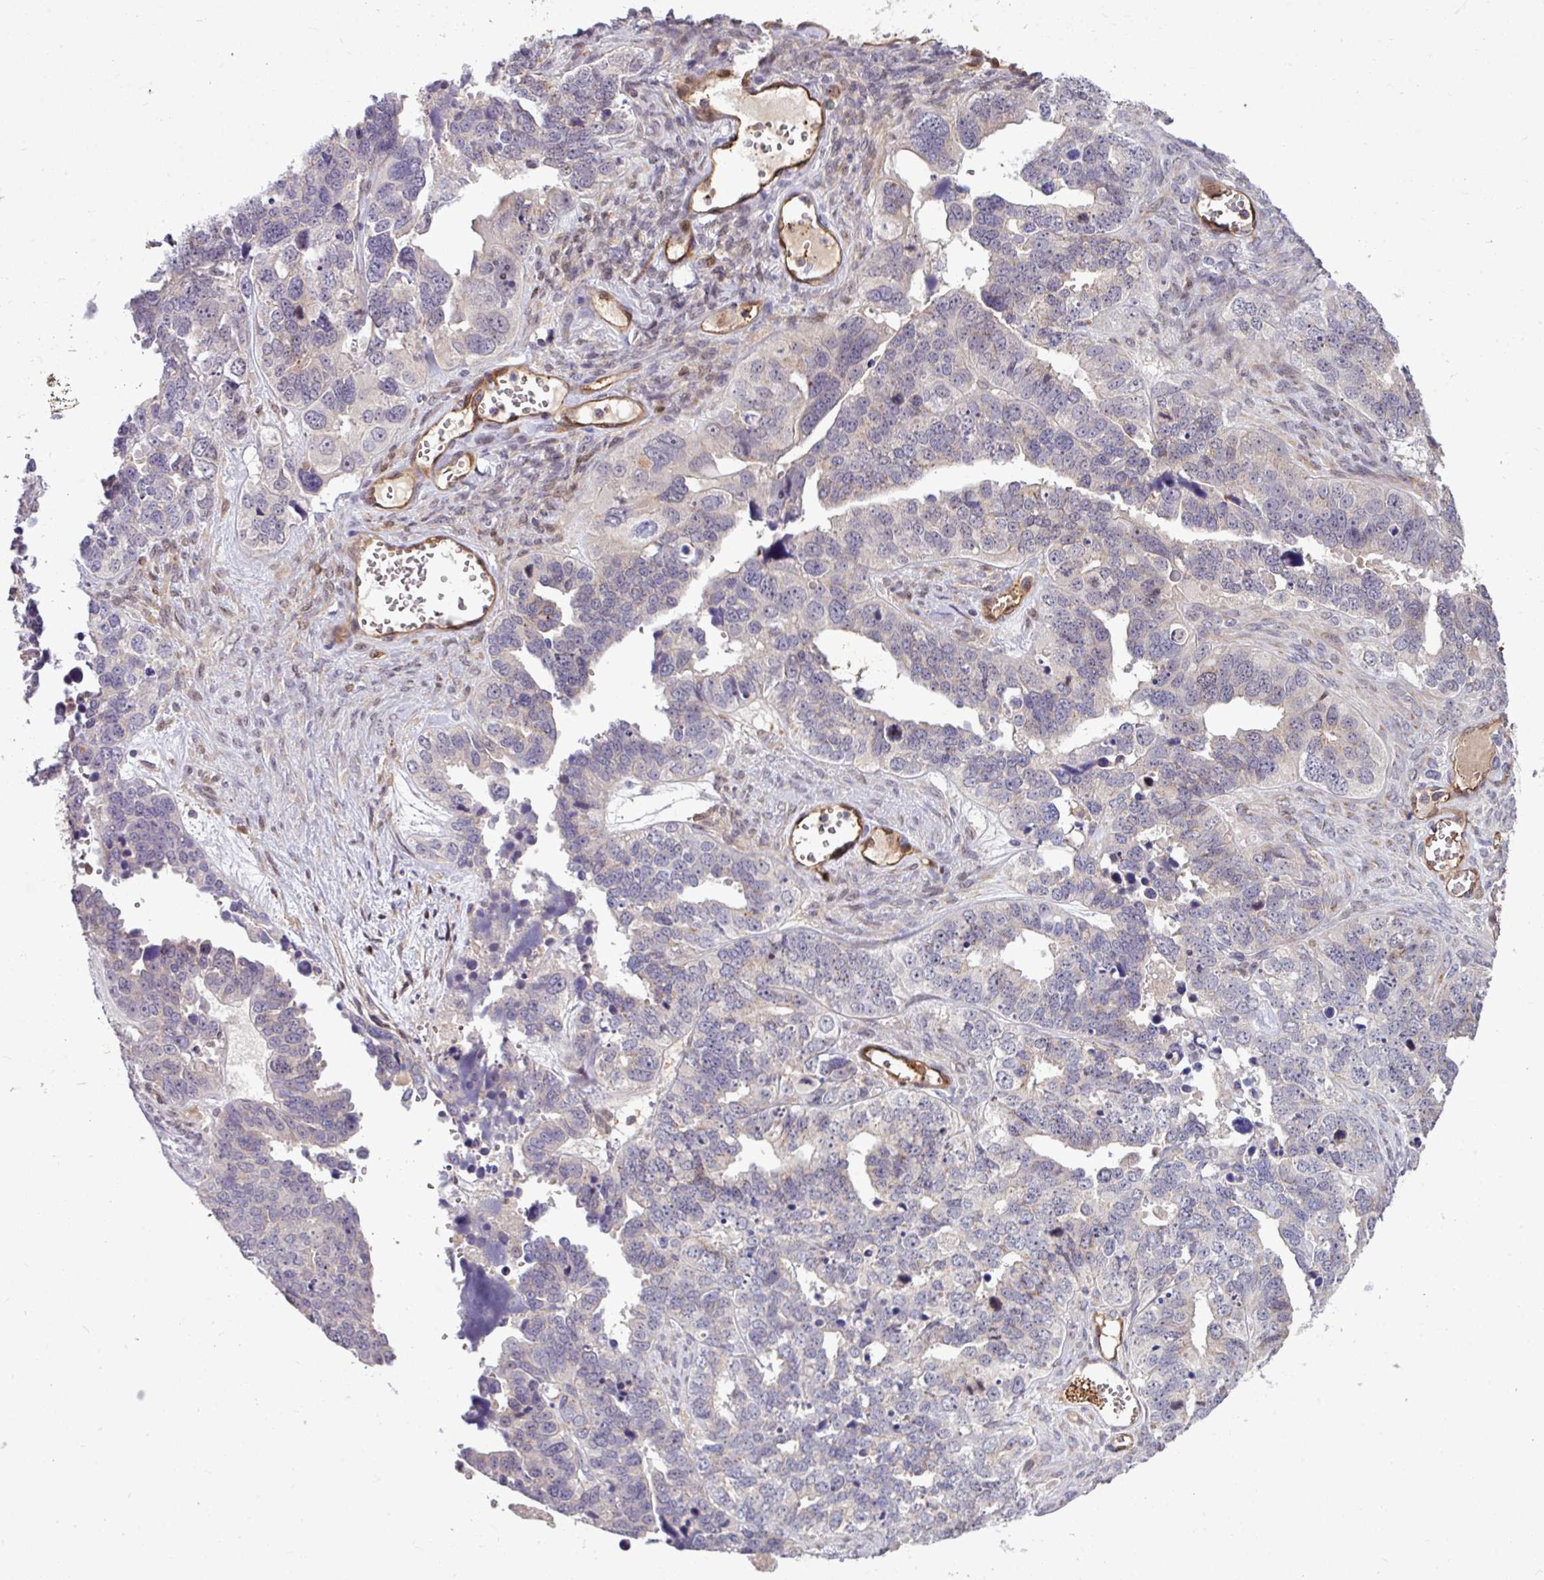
{"staining": {"intensity": "negative", "quantity": "none", "location": "none"}, "tissue": "ovarian cancer", "cell_type": "Tumor cells", "image_type": "cancer", "snomed": [{"axis": "morphology", "description": "Cystadenocarcinoma, serous, NOS"}, {"axis": "topography", "description": "Ovary"}], "caption": "Tumor cells are negative for protein expression in human ovarian cancer.", "gene": "B4GALNT4", "patient": {"sex": "female", "age": 76}}